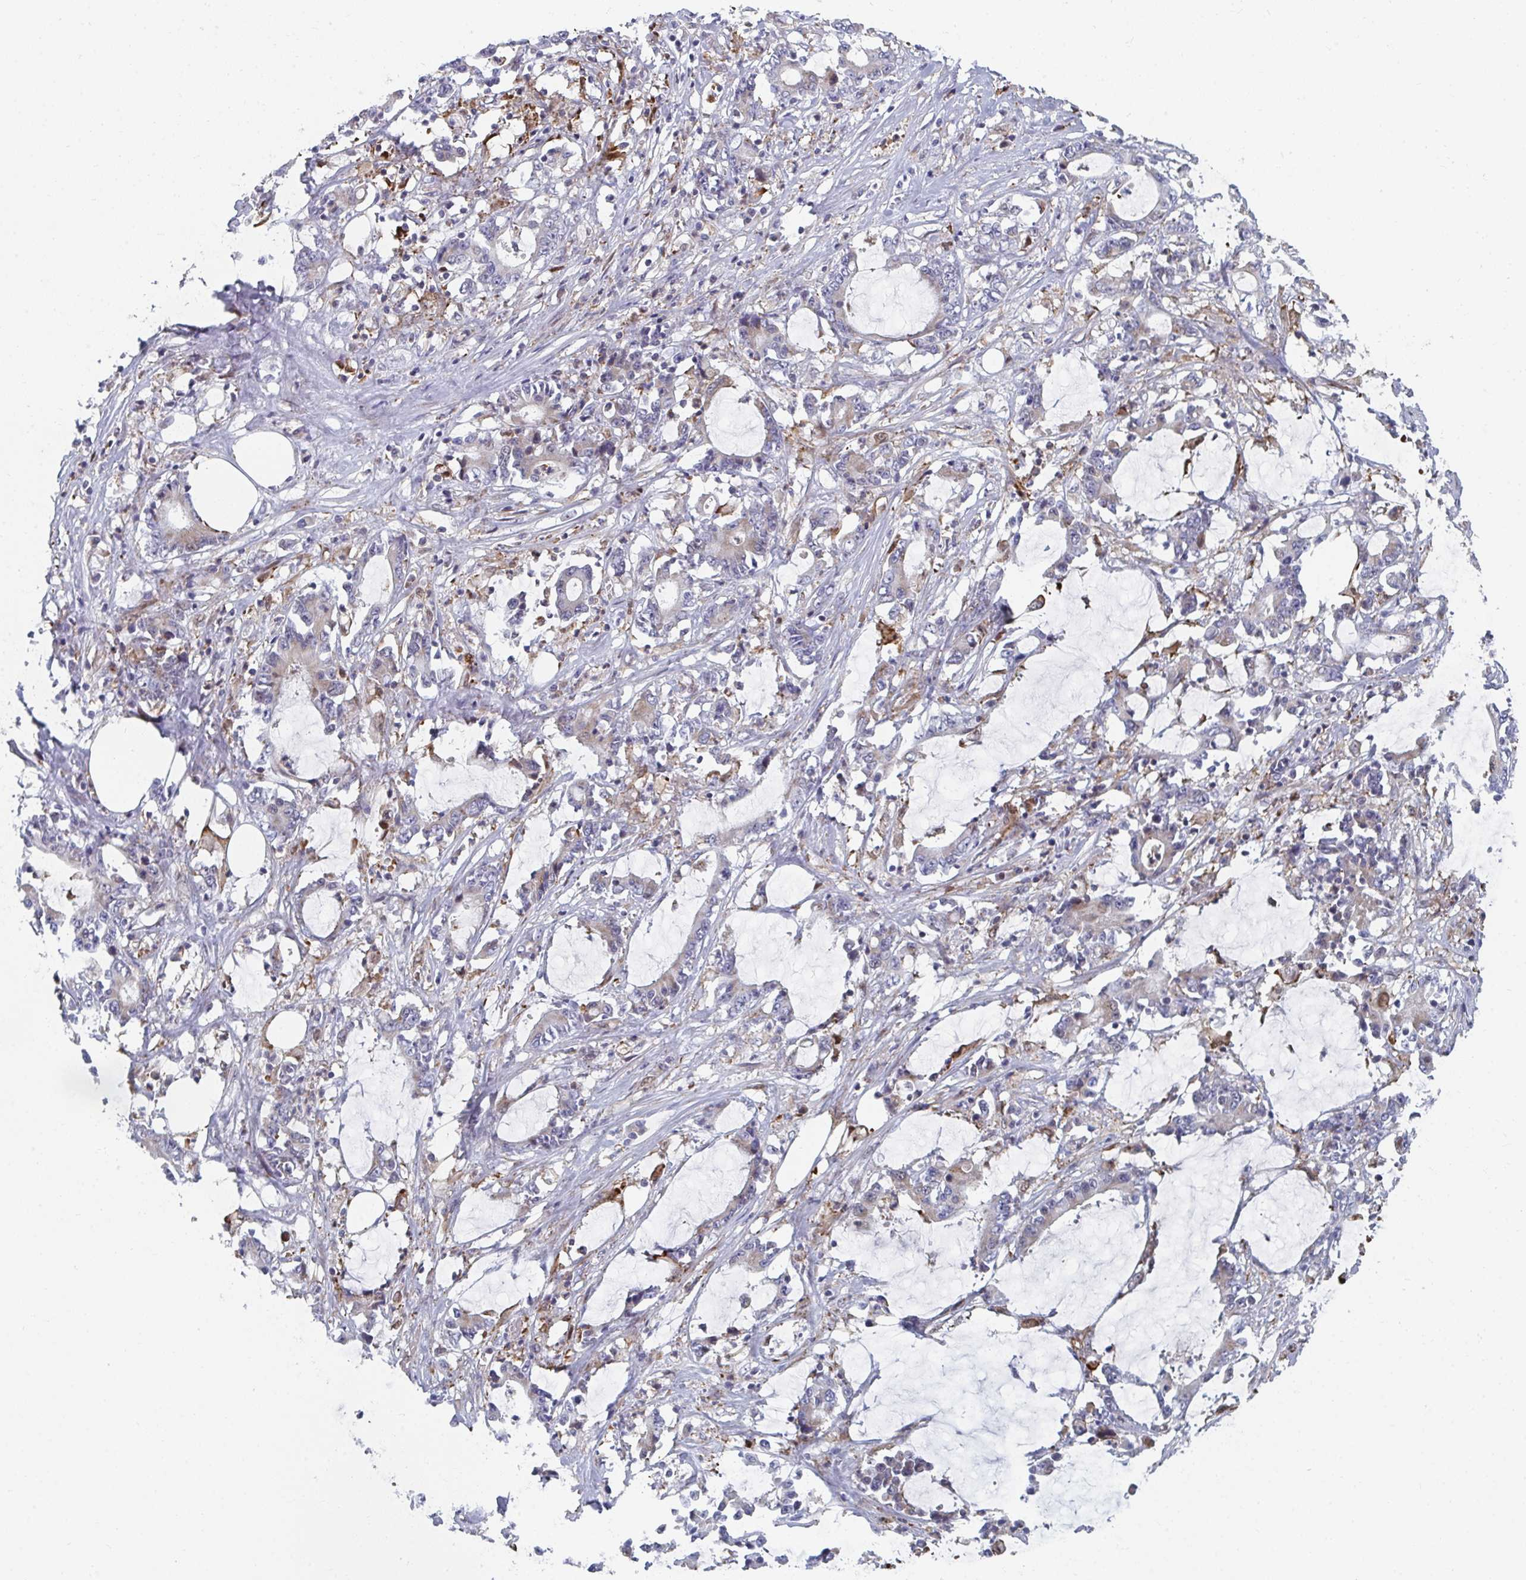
{"staining": {"intensity": "moderate", "quantity": "<25%", "location": "cytoplasmic/membranous"}, "tissue": "stomach cancer", "cell_type": "Tumor cells", "image_type": "cancer", "snomed": [{"axis": "morphology", "description": "Adenocarcinoma, NOS"}, {"axis": "topography", "description": "Stomach, upper"}], "caption": "IHC of human stomach cancer (adenocarcinoma) displays low levels of moderate cytoplasmic/membranous expression in about <25% of tumor cells. (brown staining indicates protein expression, while blue staining denotes nuclei).", "gene": "PSMG1", "patient": {"sex": "male", "age": 68}}